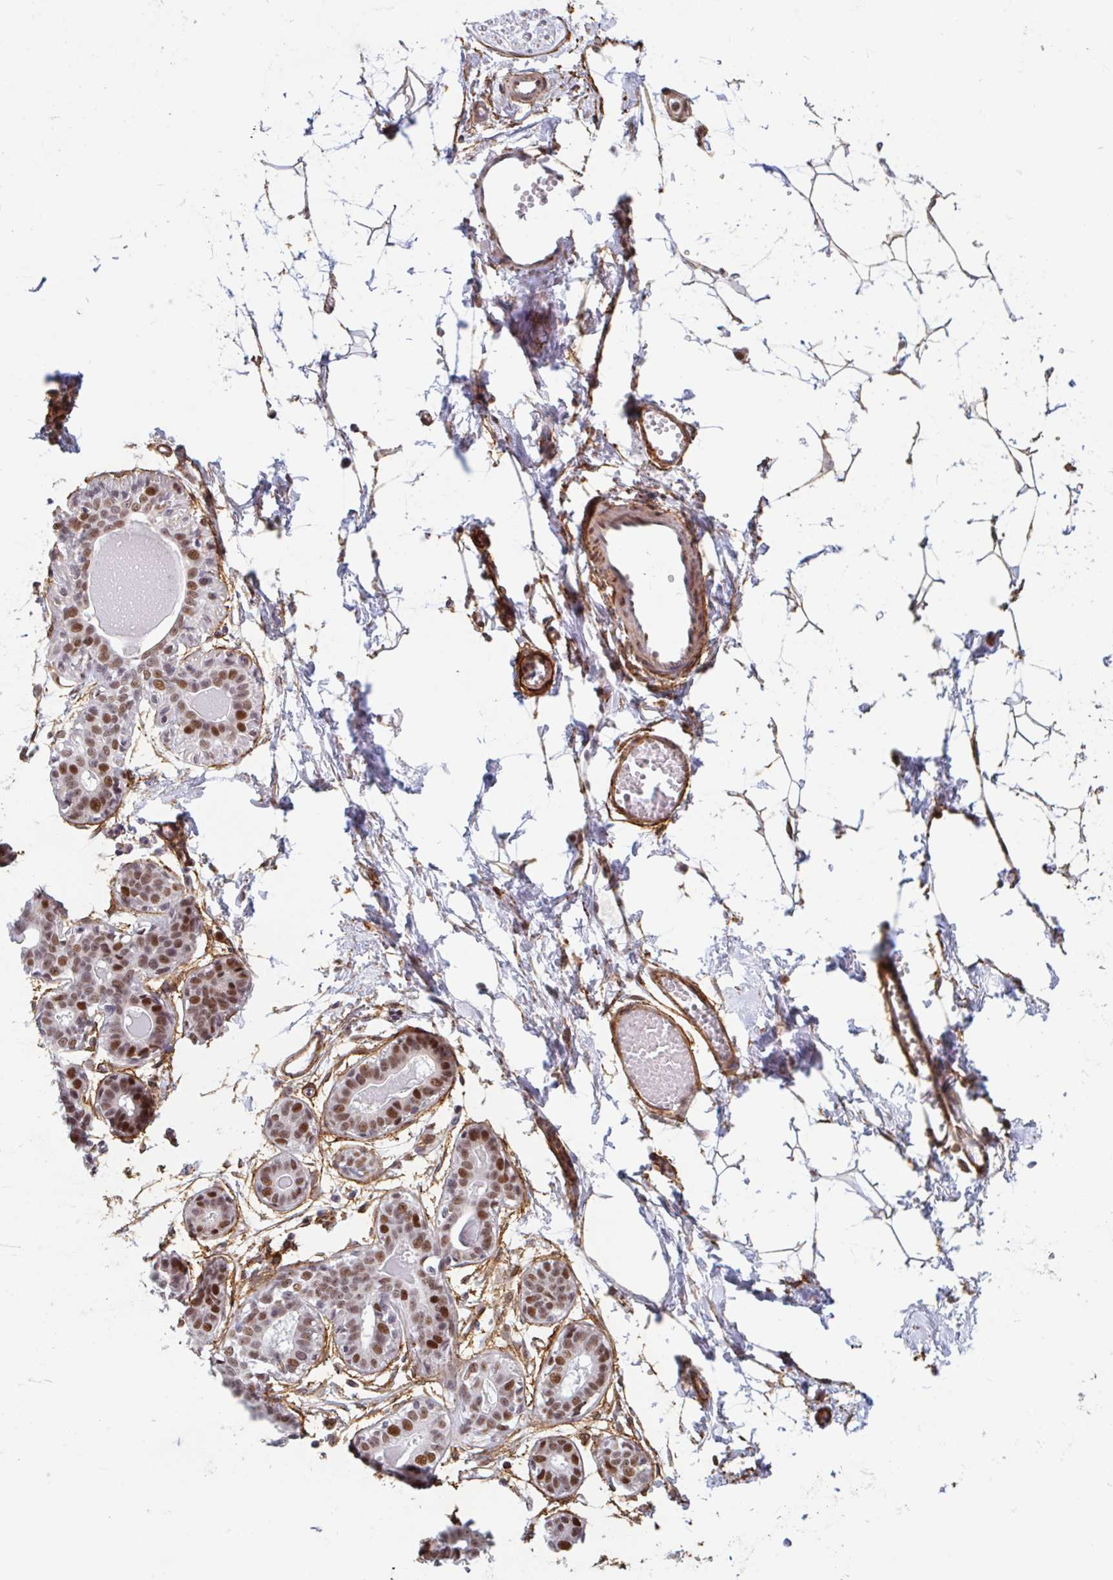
{"staining": {"intensity": "weak", "quantity": "25%-75%", "location": "cytoplasmic/membranous"}, "tissue": "breast", "cell_type": "Adipocytes", "image_type": "normal", "snomed": [{"axis": "morphology", "description": "Normal tissue, NOS"}, {"axis": "topography", "description": "Breast"}], "caption": "Protein staining exhibits weak cytoplasmic/membranous staining in approximately 25%-75% of adipocytes in normal breast. (DAB (3,3'-diaminobenzidine) IHC, brown staining for protein, blue staining for nuclei).", "gene": "TMEM119", "patient": {"sex": "female", "age": 45}}